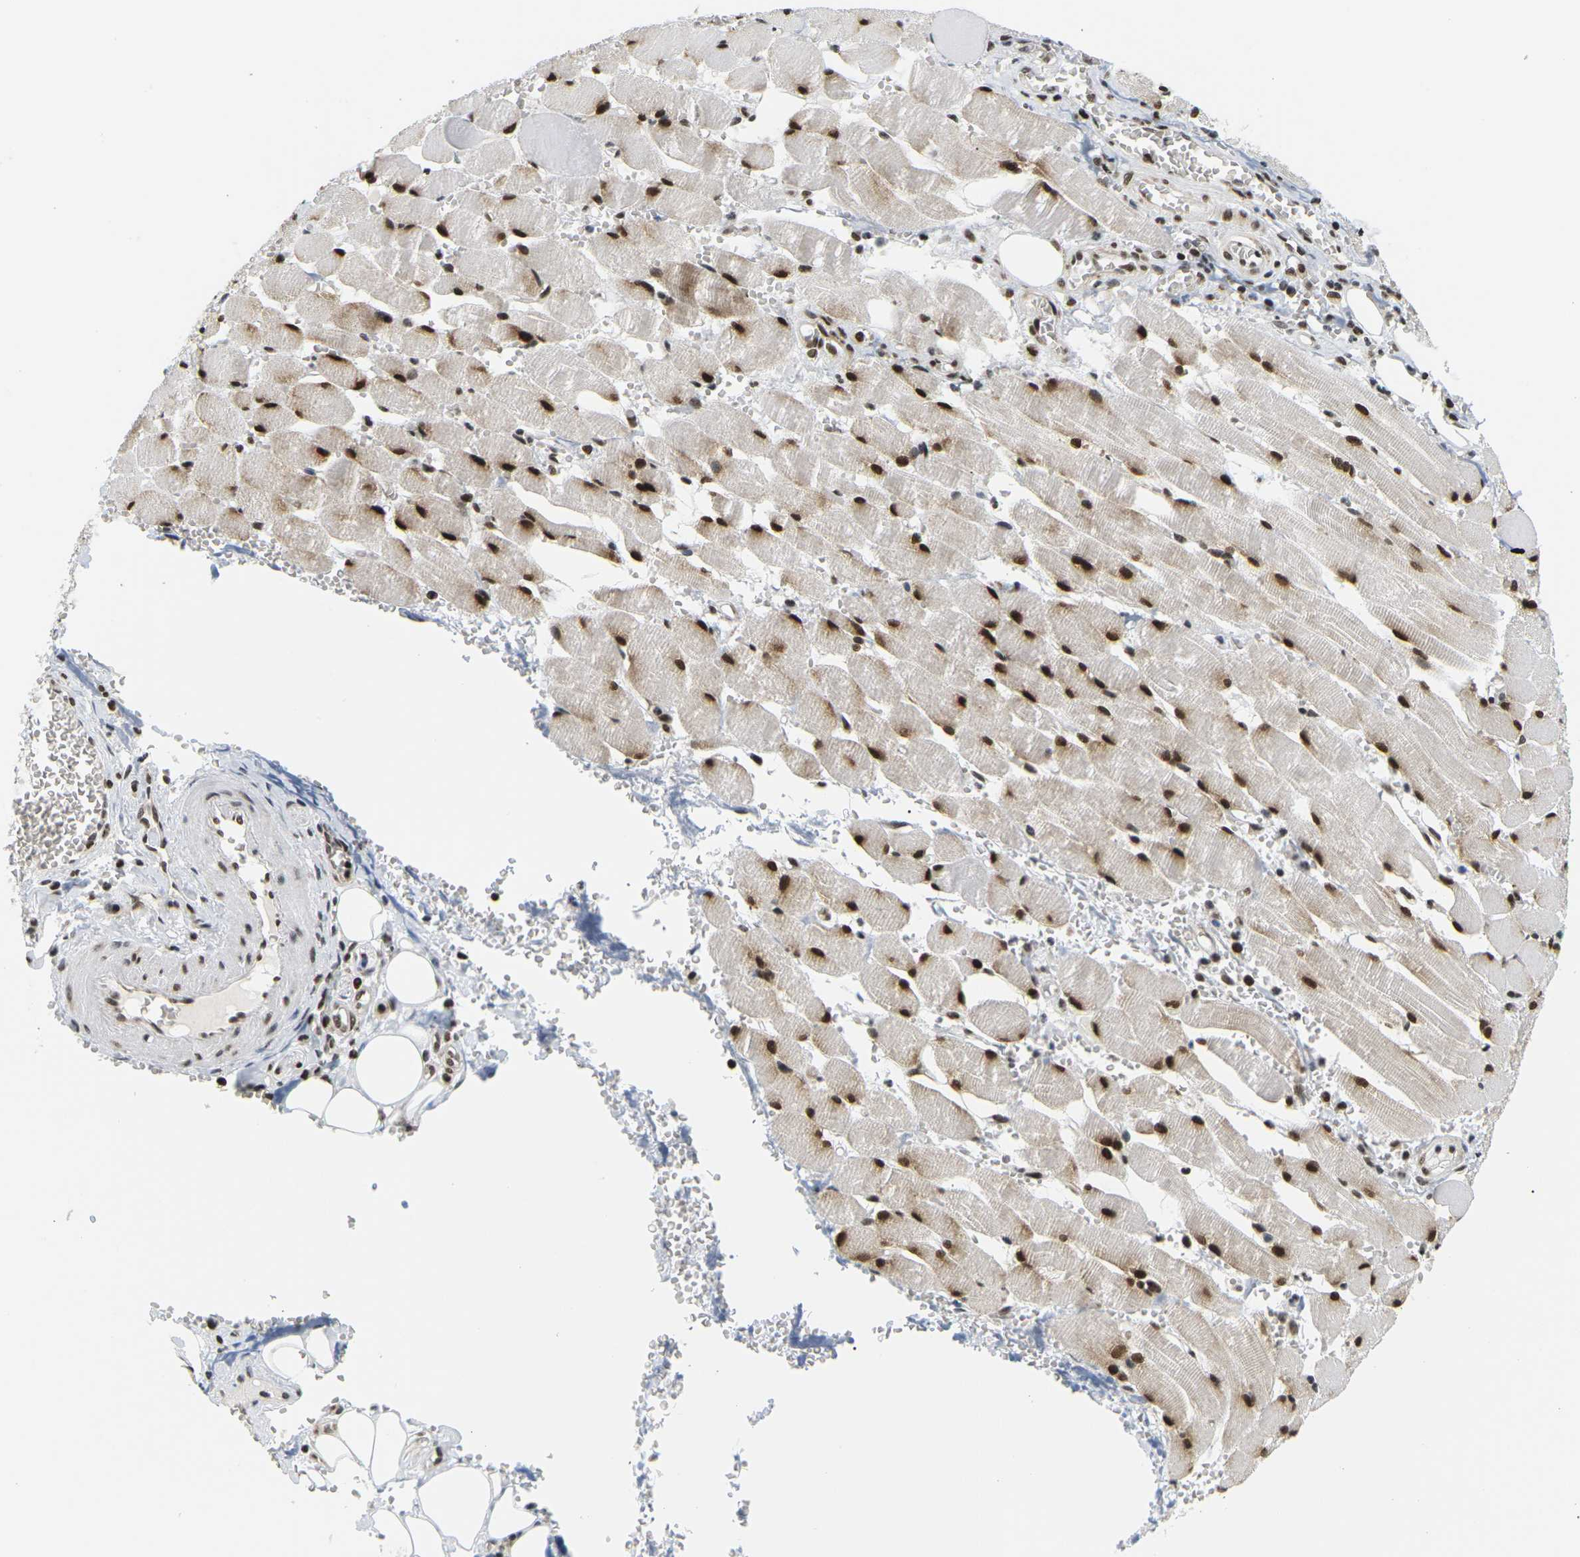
{"staining": {"intensity": "moderate", "quantity": ">75%", "location": "nuclear"}, "tissue": "adipose tissue", "cell_type": "Adipocytes", "image_type": "normal", "snomed": [{"axis": "morphology", "description": "Squamous cell carcinoma, NOS"}, {"axis": "topography", "description": "Oral tissue"}, {"axis": "topography", "description": "Head-Neck"}], "caption": "IHC (DAB (3,3'-diaminobenzidine)) staining of unremarkable adipose tissue demonstrates moderate nuclear protein positivity in about >75% of adipocytes.", "gene": "CELF1", "patient": {"sex": "female", "age": 50}}